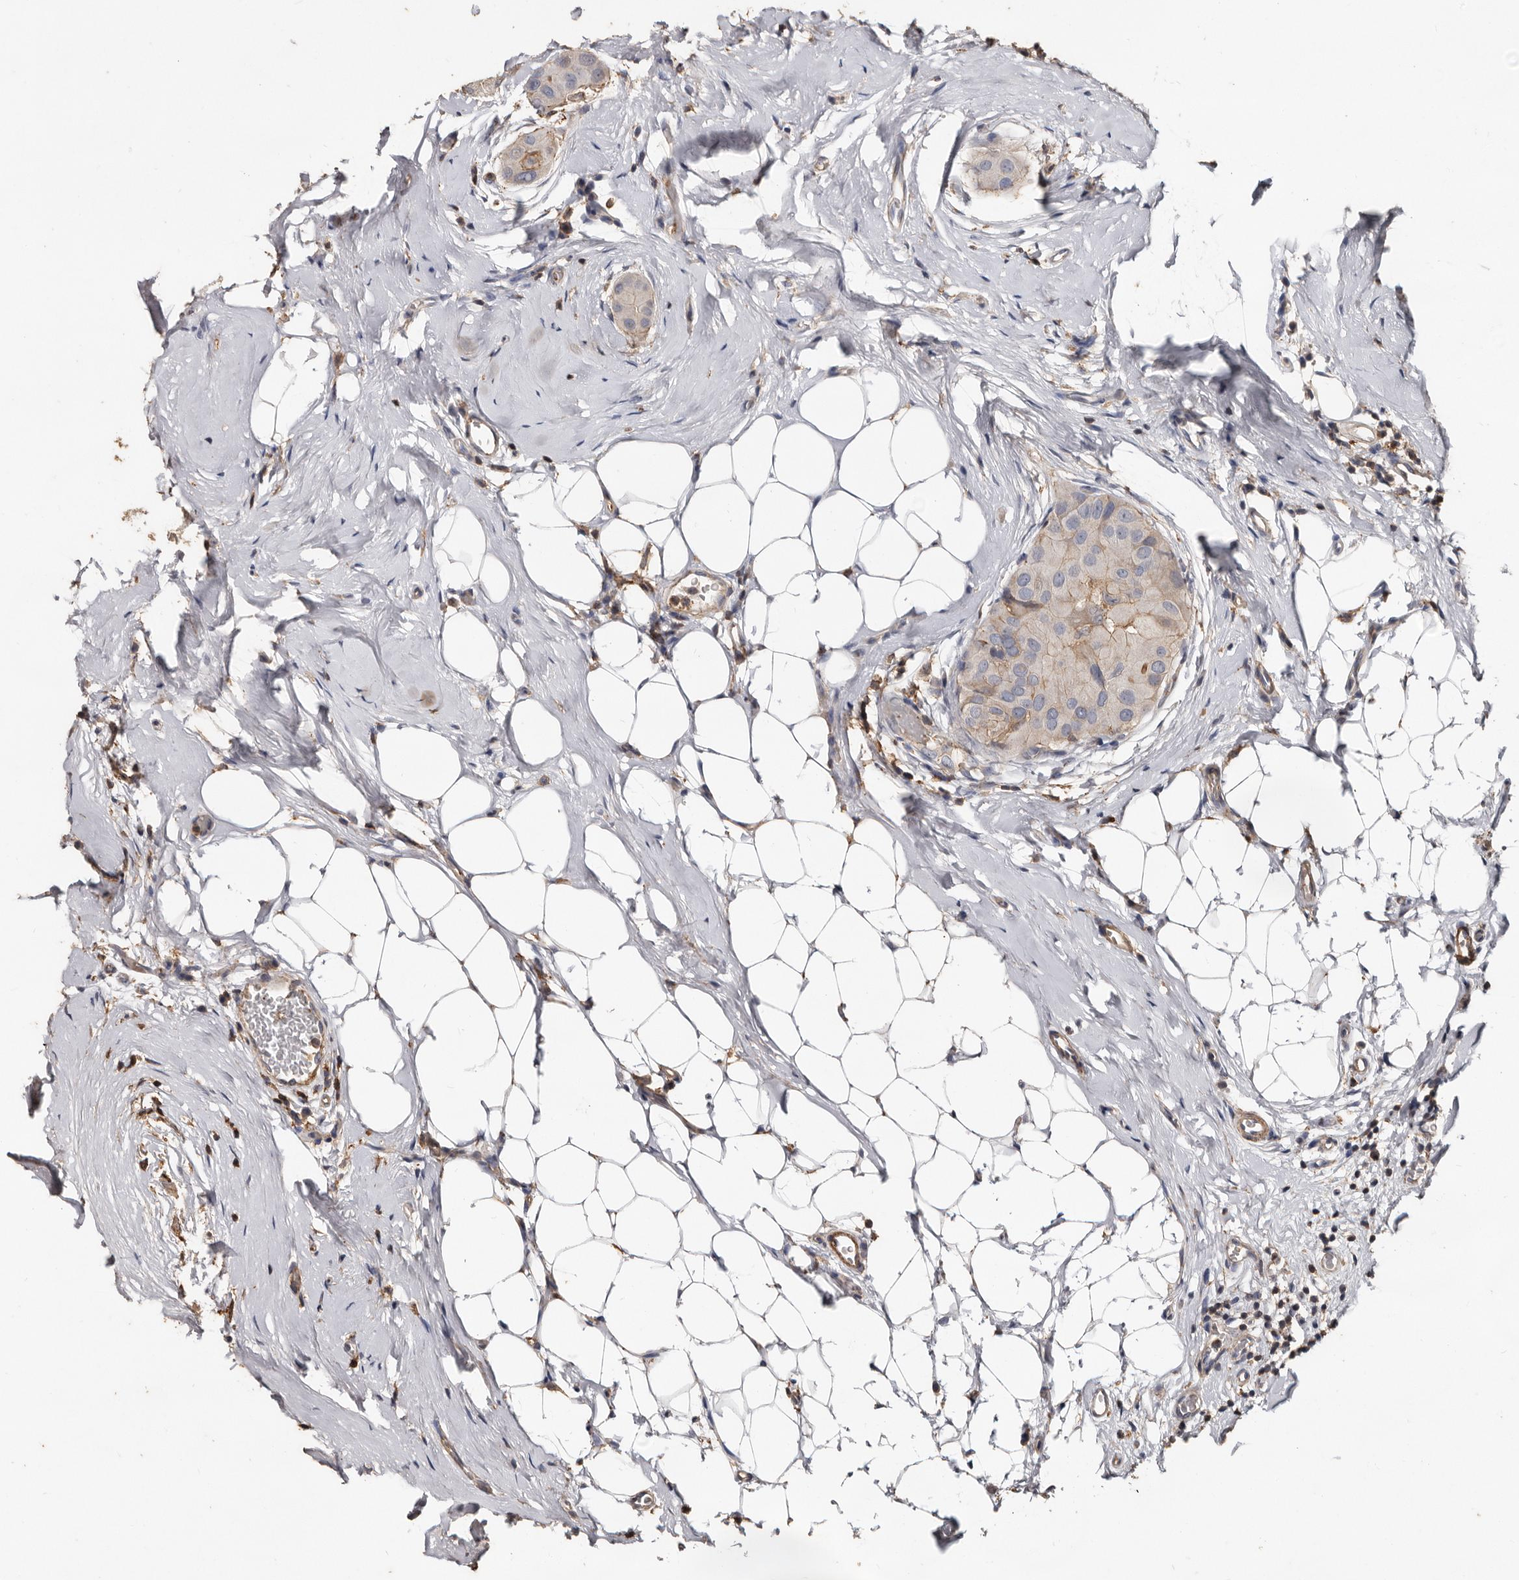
{"staining": {"intensity": "moderate", "quantity": "<25%", "location": "cytoplasmic/membranous"}, "tissue": "thyroid cancer", "cell_type": "Tumor cells", "image_type": "cancer", "snomed": [{"axis": "morphology", "description": "Papillary adenocarcinoma, NOS"}, {"axis": "topography", "description": "Thyroid gland"}], "caption": "Thyroid papillary adenocarcinoma was stained to show a protein in brown. There is low levels of moderate cytoplasmic/membranous positivity in approximately <25% of tumor cells. (brown staining indicates protein expression, while blue staining denotes nuclei).", "gene": "GSK3A", "patient": {"sex": "male", "age": 33}}